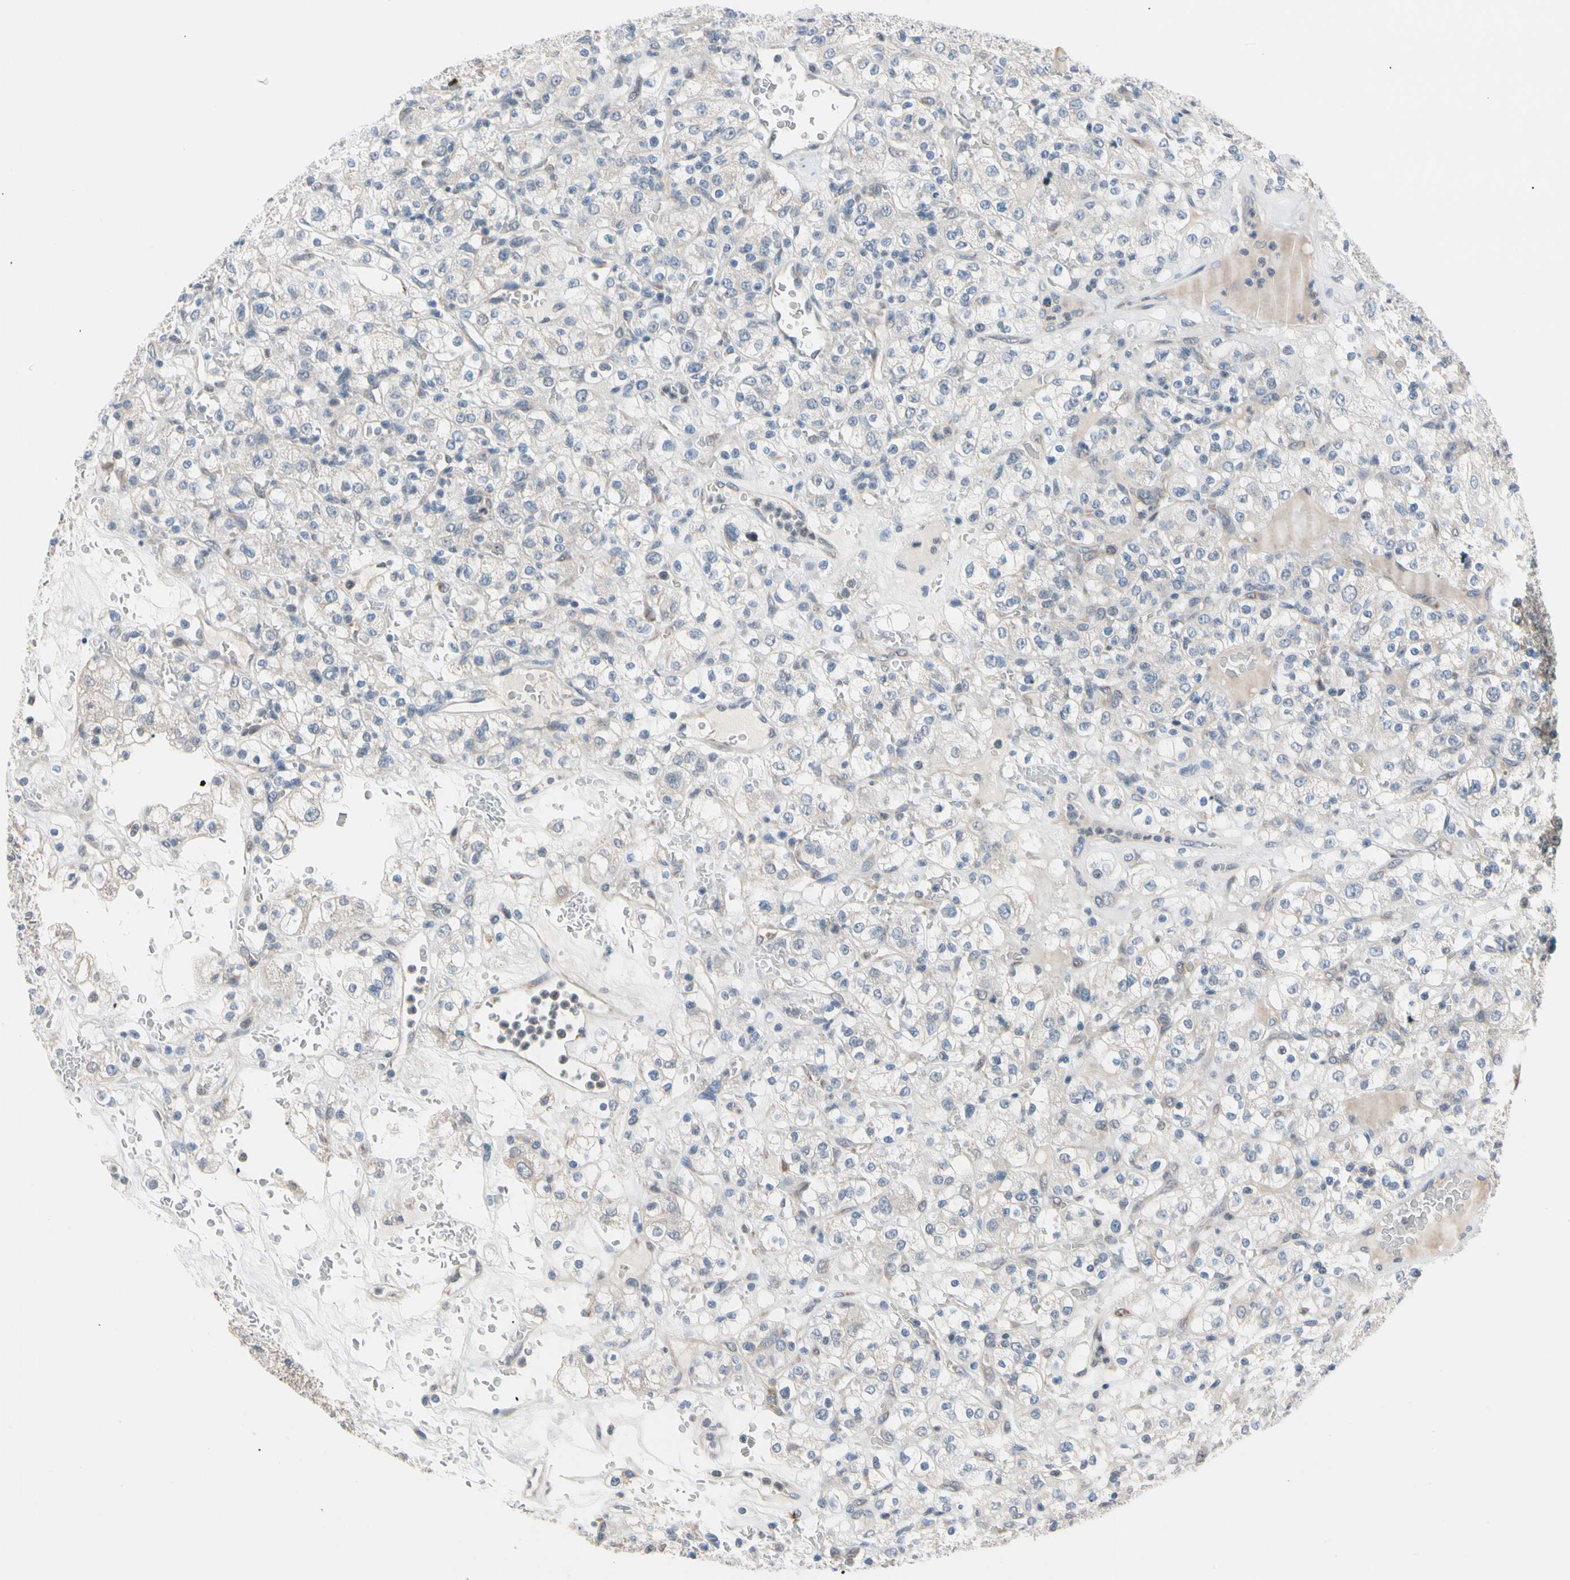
{"staining": {"intensity": "weak", "quantity": ">75%", "location": "cytoplasmic/membranous"}, "tissue": "renal cancer", "cell_type": "Tumor cells", "image_type": "cancer", "snomed": [{"axis": "morphology", "description": "Normal tissue, NOS"}, {"axis": "morphology", "description": "Adenocarcinoma, NOS"}, {"axis": "topography", "description": "Kidney"}], "caption": "Immunohistochemistry (IHC) (DAB (3,3'-diaminobenzidine)) staining of adenocarcinoma (renal) demonstrates weak cytoplasmic/membranous protein expression in approximately >75% of tumor cells.", "gene": "MARK1", "patient": {"sex": "female", "age": 72}}